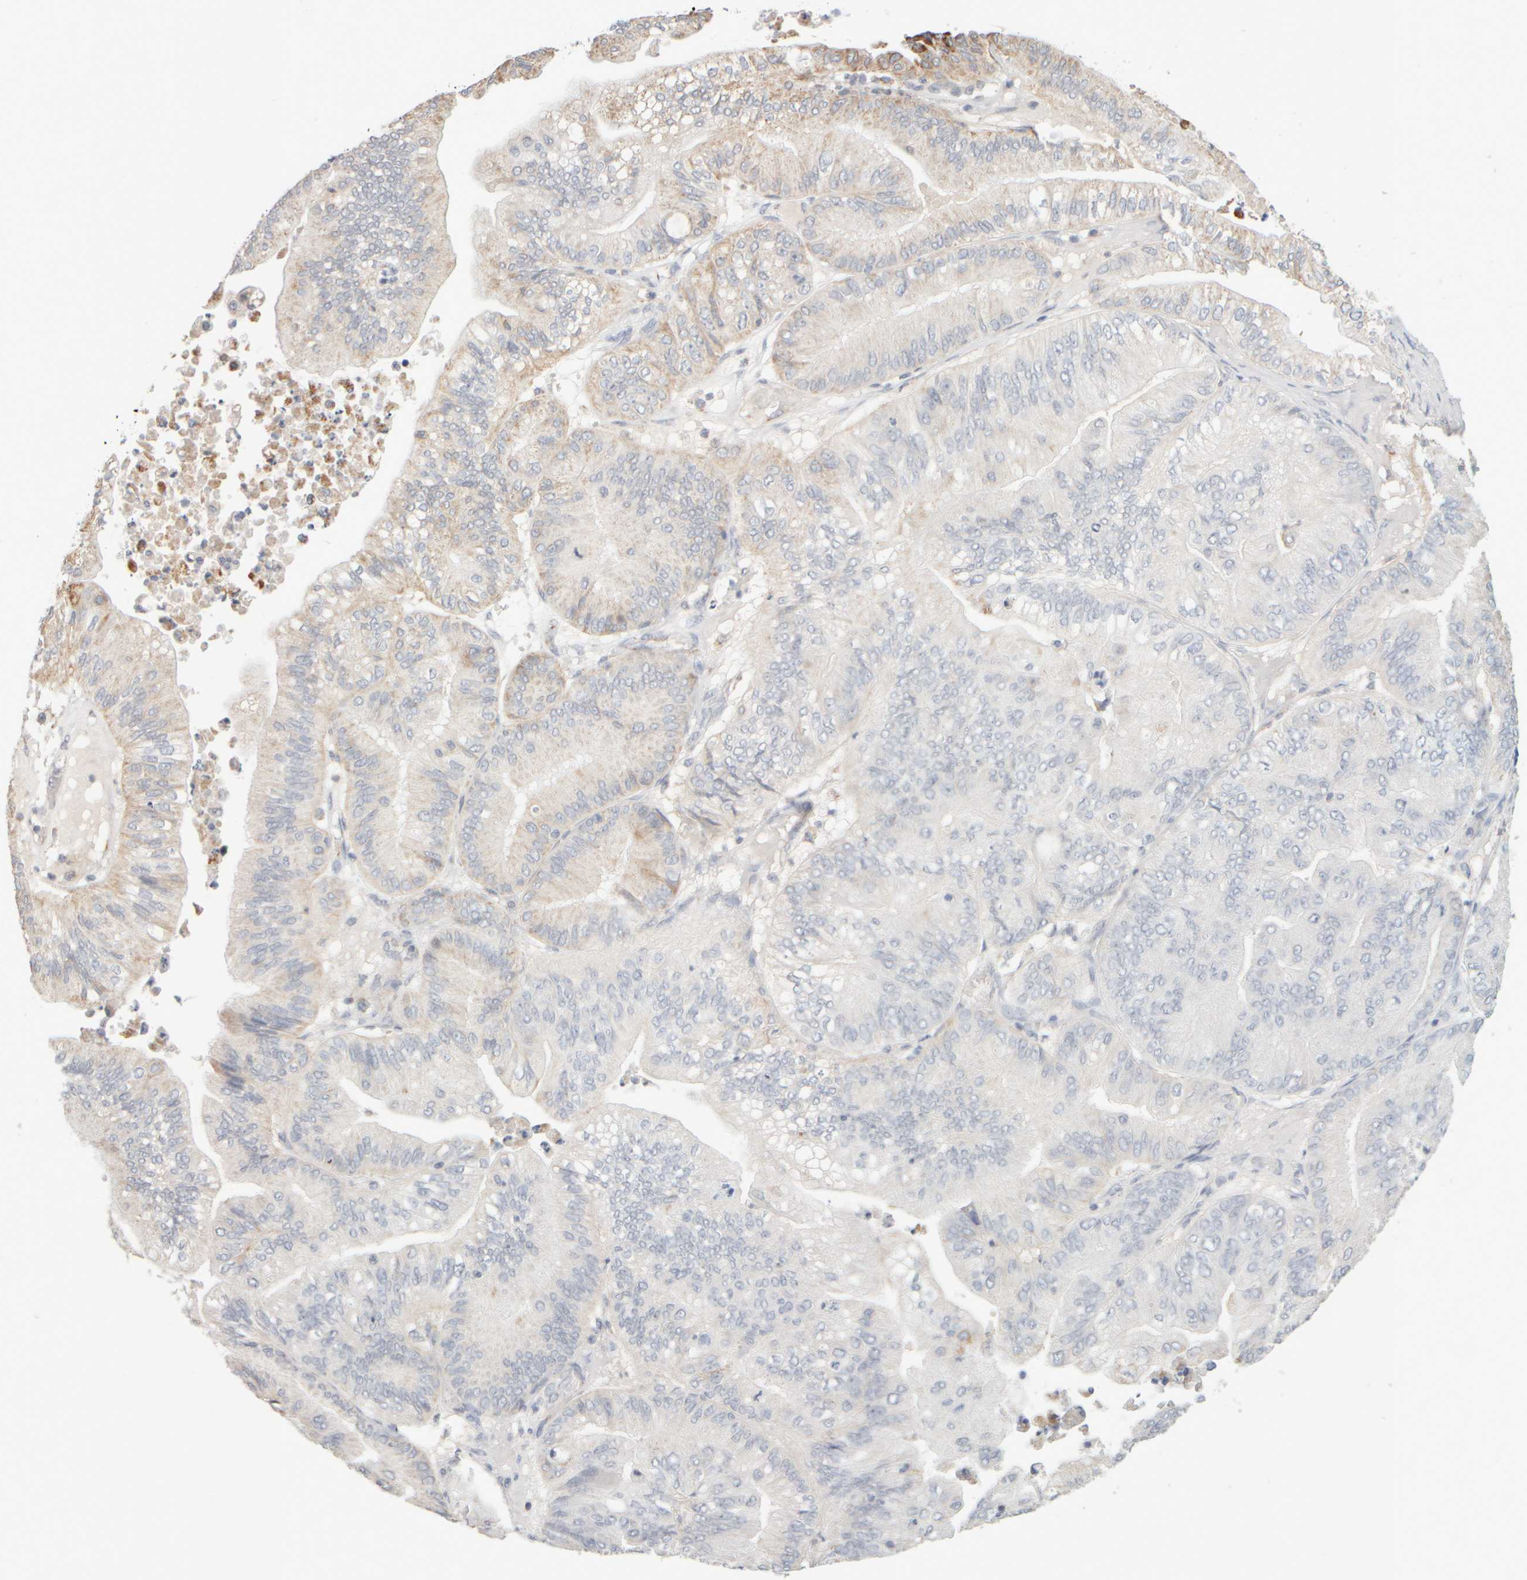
{"staining": {"intensity": "weak", "quantity": "<25%", "location": "cytoplasmic/membranous"}, "tissue": "ovarian cancer", "cell_type": "Tumor cells", "image_type": "cancer", "snomed": [{"axis": "morphology", "description": "Cystadenocarcinoma, mucinous, NOS"}, {"axis": "topography", "description": "Ovary"}], "caption": "Human ovarian cancer (mucinous cystadenocarcinoma) stained for a protein using immunohistochemistry exhibits no staining in tumor cells.", "gene": "ZNF112", "patient": {"sex": "female", "age": 61}}